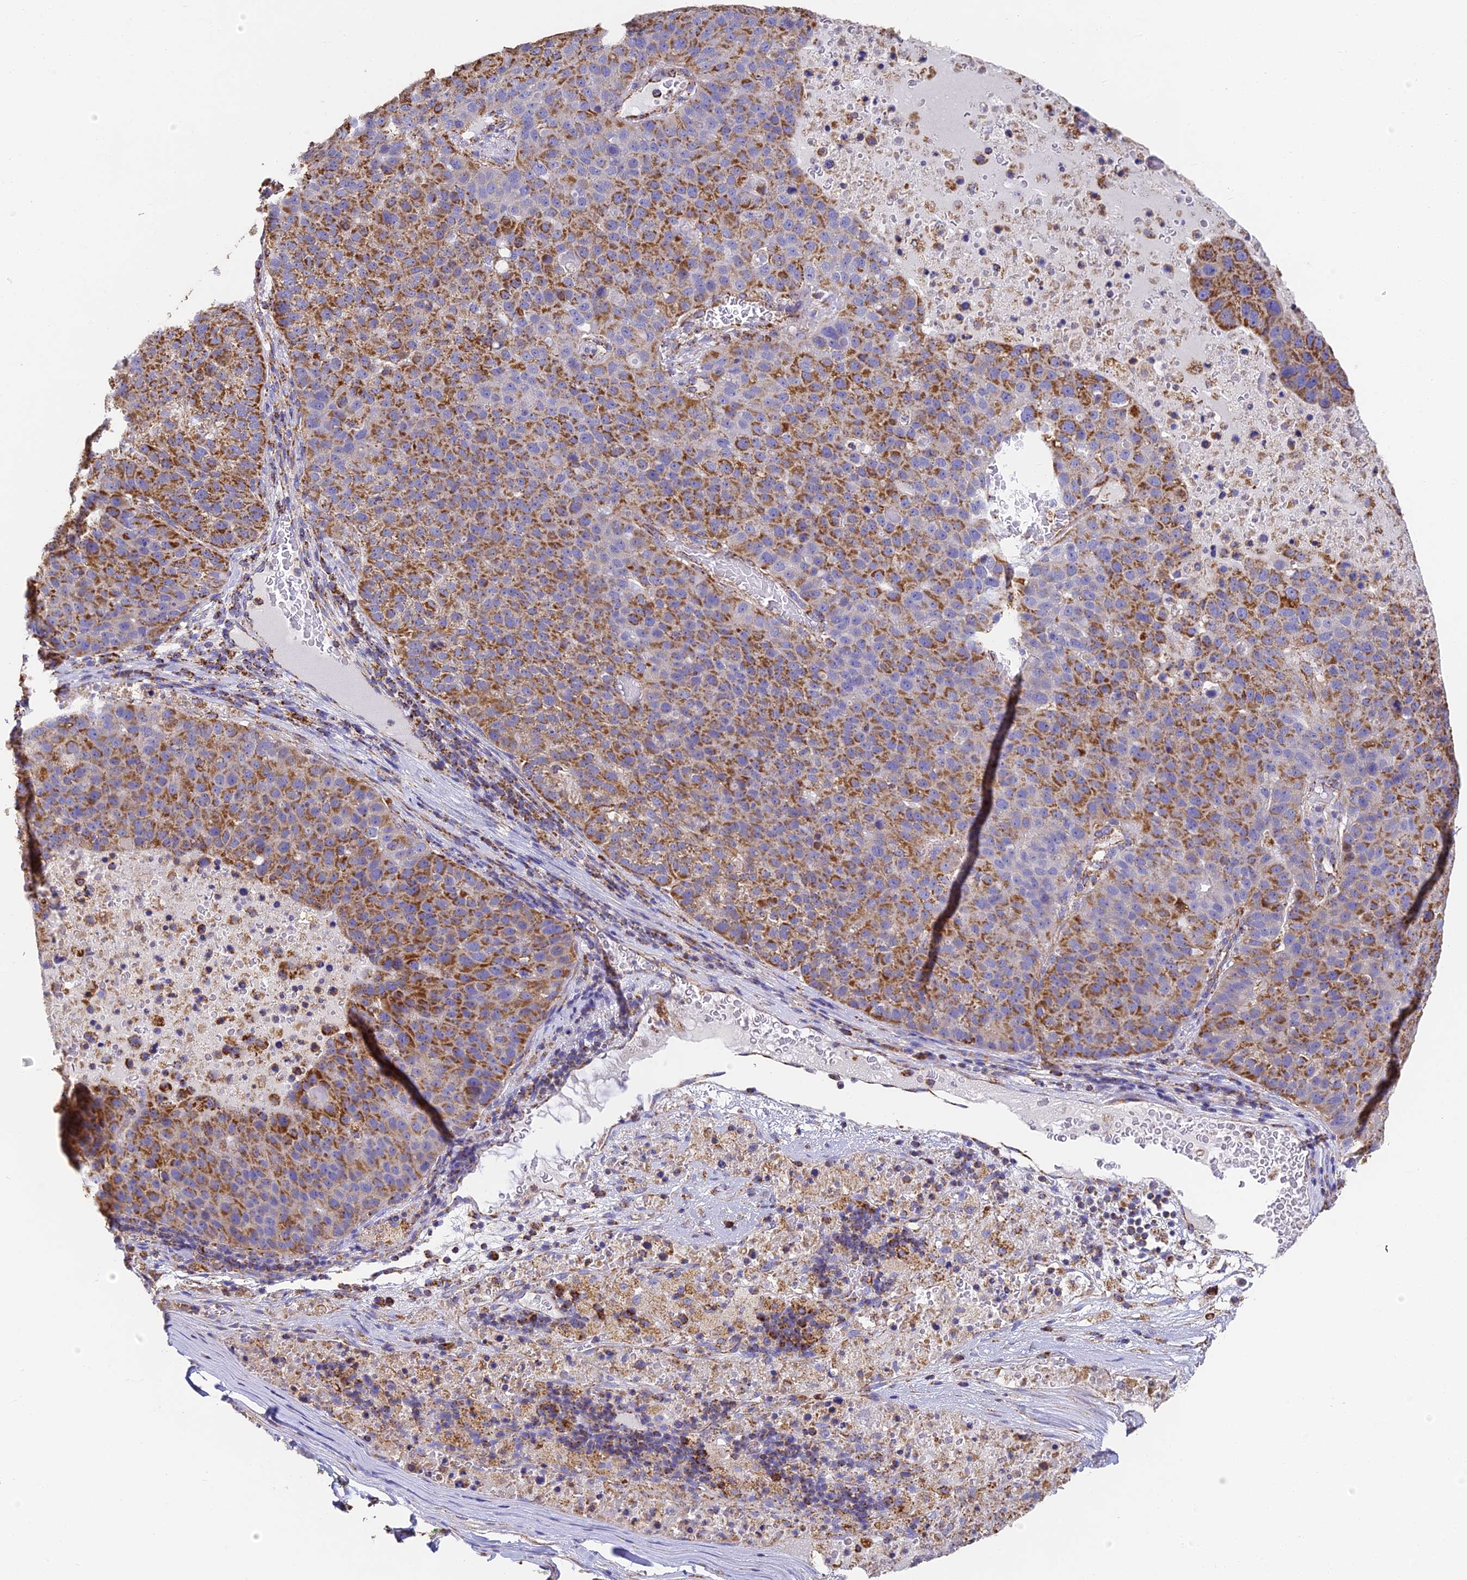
{"staining": {"intensity": "strong", "quantity": ">75%", "location": "cytoplasmic/membranous"}, "tissue": "pancreatic cancer", "cell_type": "Tumor cells", "image_type": "cancer", "snomed": [{"axis": "morphology", "description": "Adenocarcinoma, NOS"}, {"axis": "topography", "description": "Pancreas"}], "caption": "The photomicrograph shows immunohistochemical staining of pancreatic adenocarcinoma. There is strong cytoplasmic/membranous staining is appreciated in about >75% of tumor cells. The staining is performed using DAB brown chromogen to label protein expression. The nuclei are counter-stained blue using hematoxylin.", "gene": "COX6C", "patient": {"sex": "female", "age": 61}}